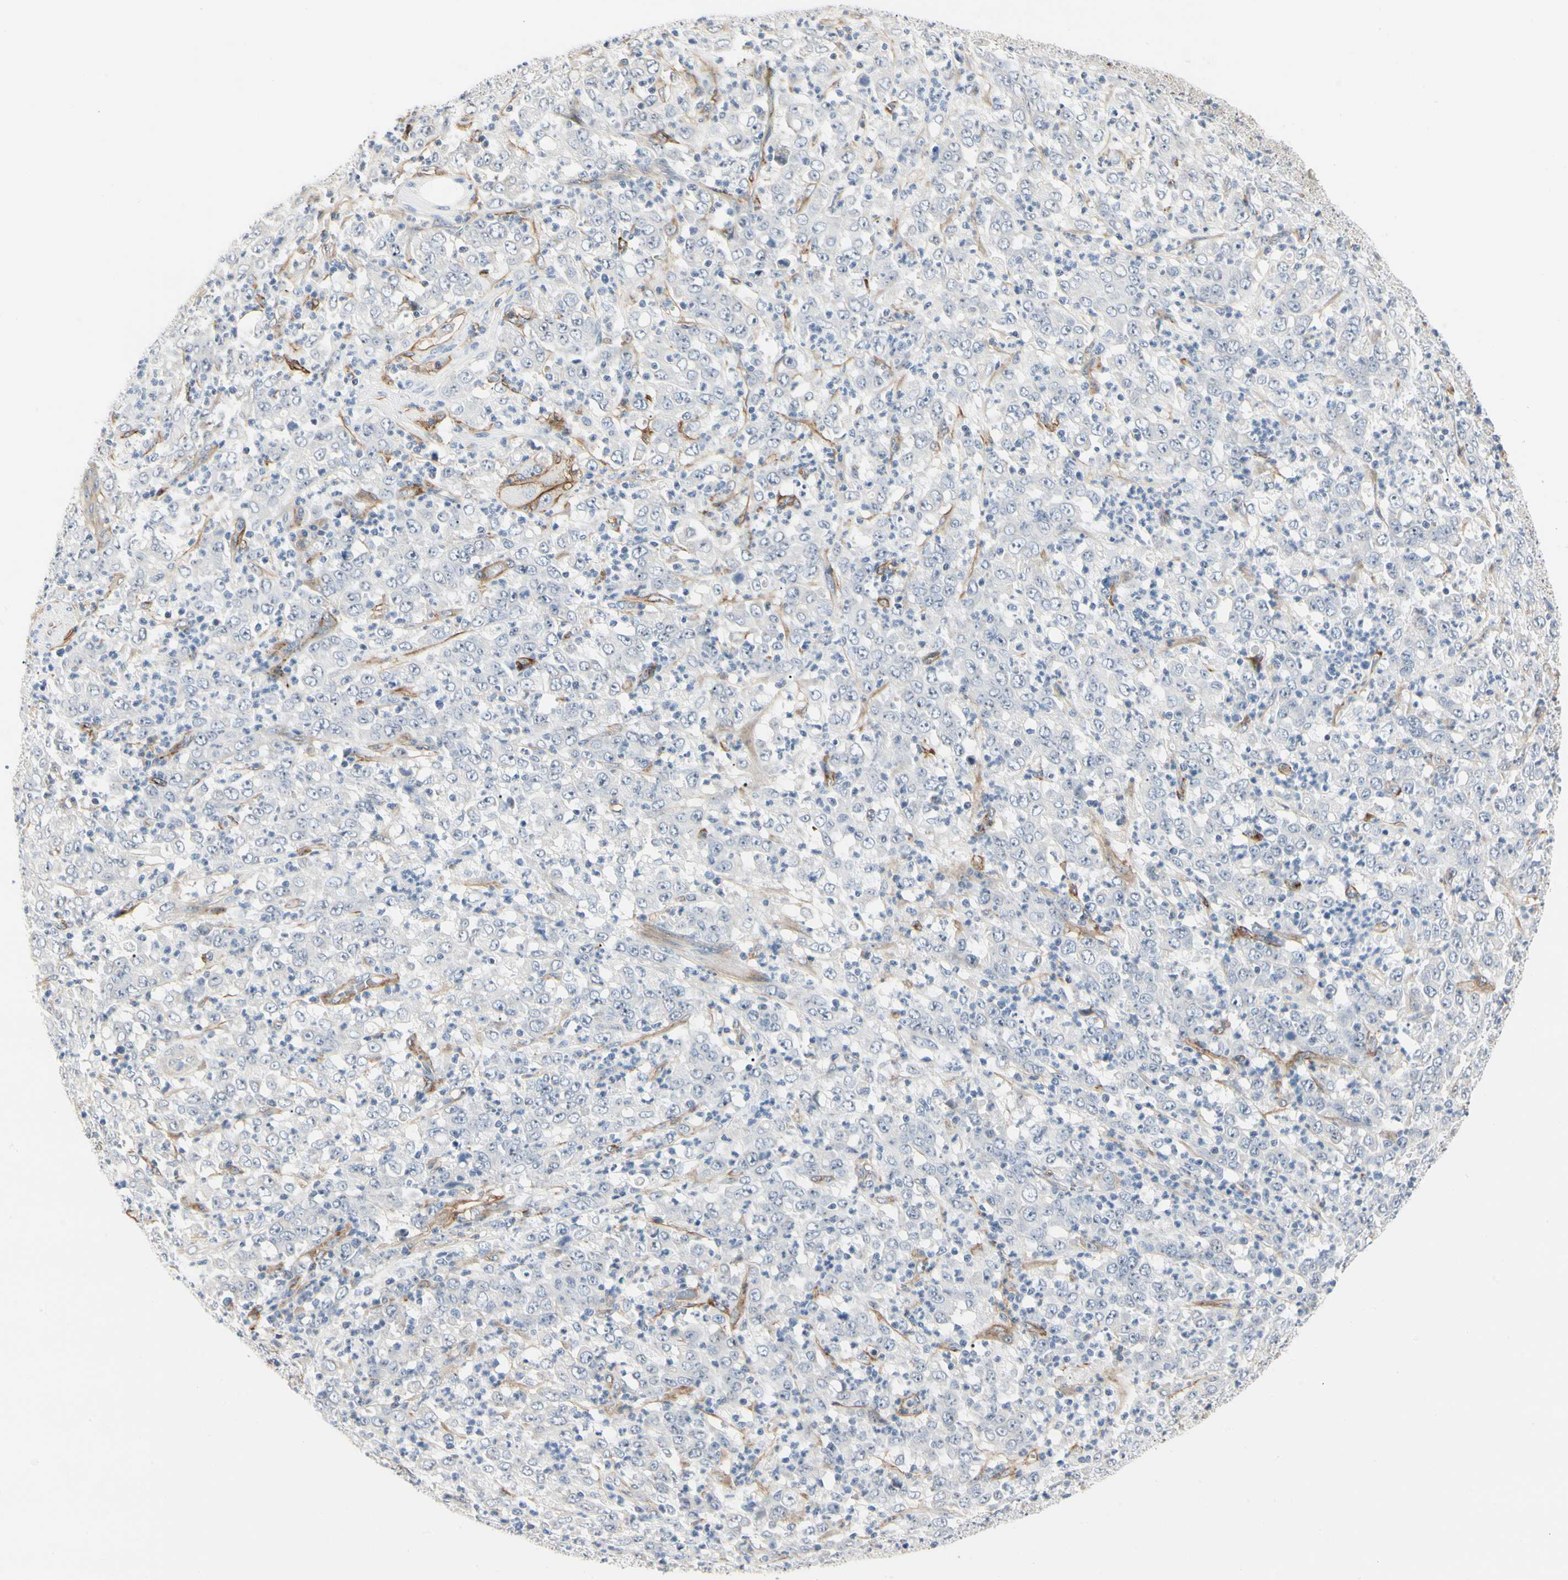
{"staining": {"intensity": "negative", "quantity": "none", "location": "none"}, "tissue": "stomach cancer", "cell_type": "Tumor cells", "image_type": "cancer", "snomed": [{"axis": "morphology", "description": "Adenocarcinoma, NOS"}, {"axis": "topography", "description": "Stomach, lower"}], "caption": "DAB immunohistochemical staining of adenocarcinoma (stomach) reveals no significant positivity in tumor cells.", "gene": "GGT5", "patient": {"sex": "female", "age": 71}}